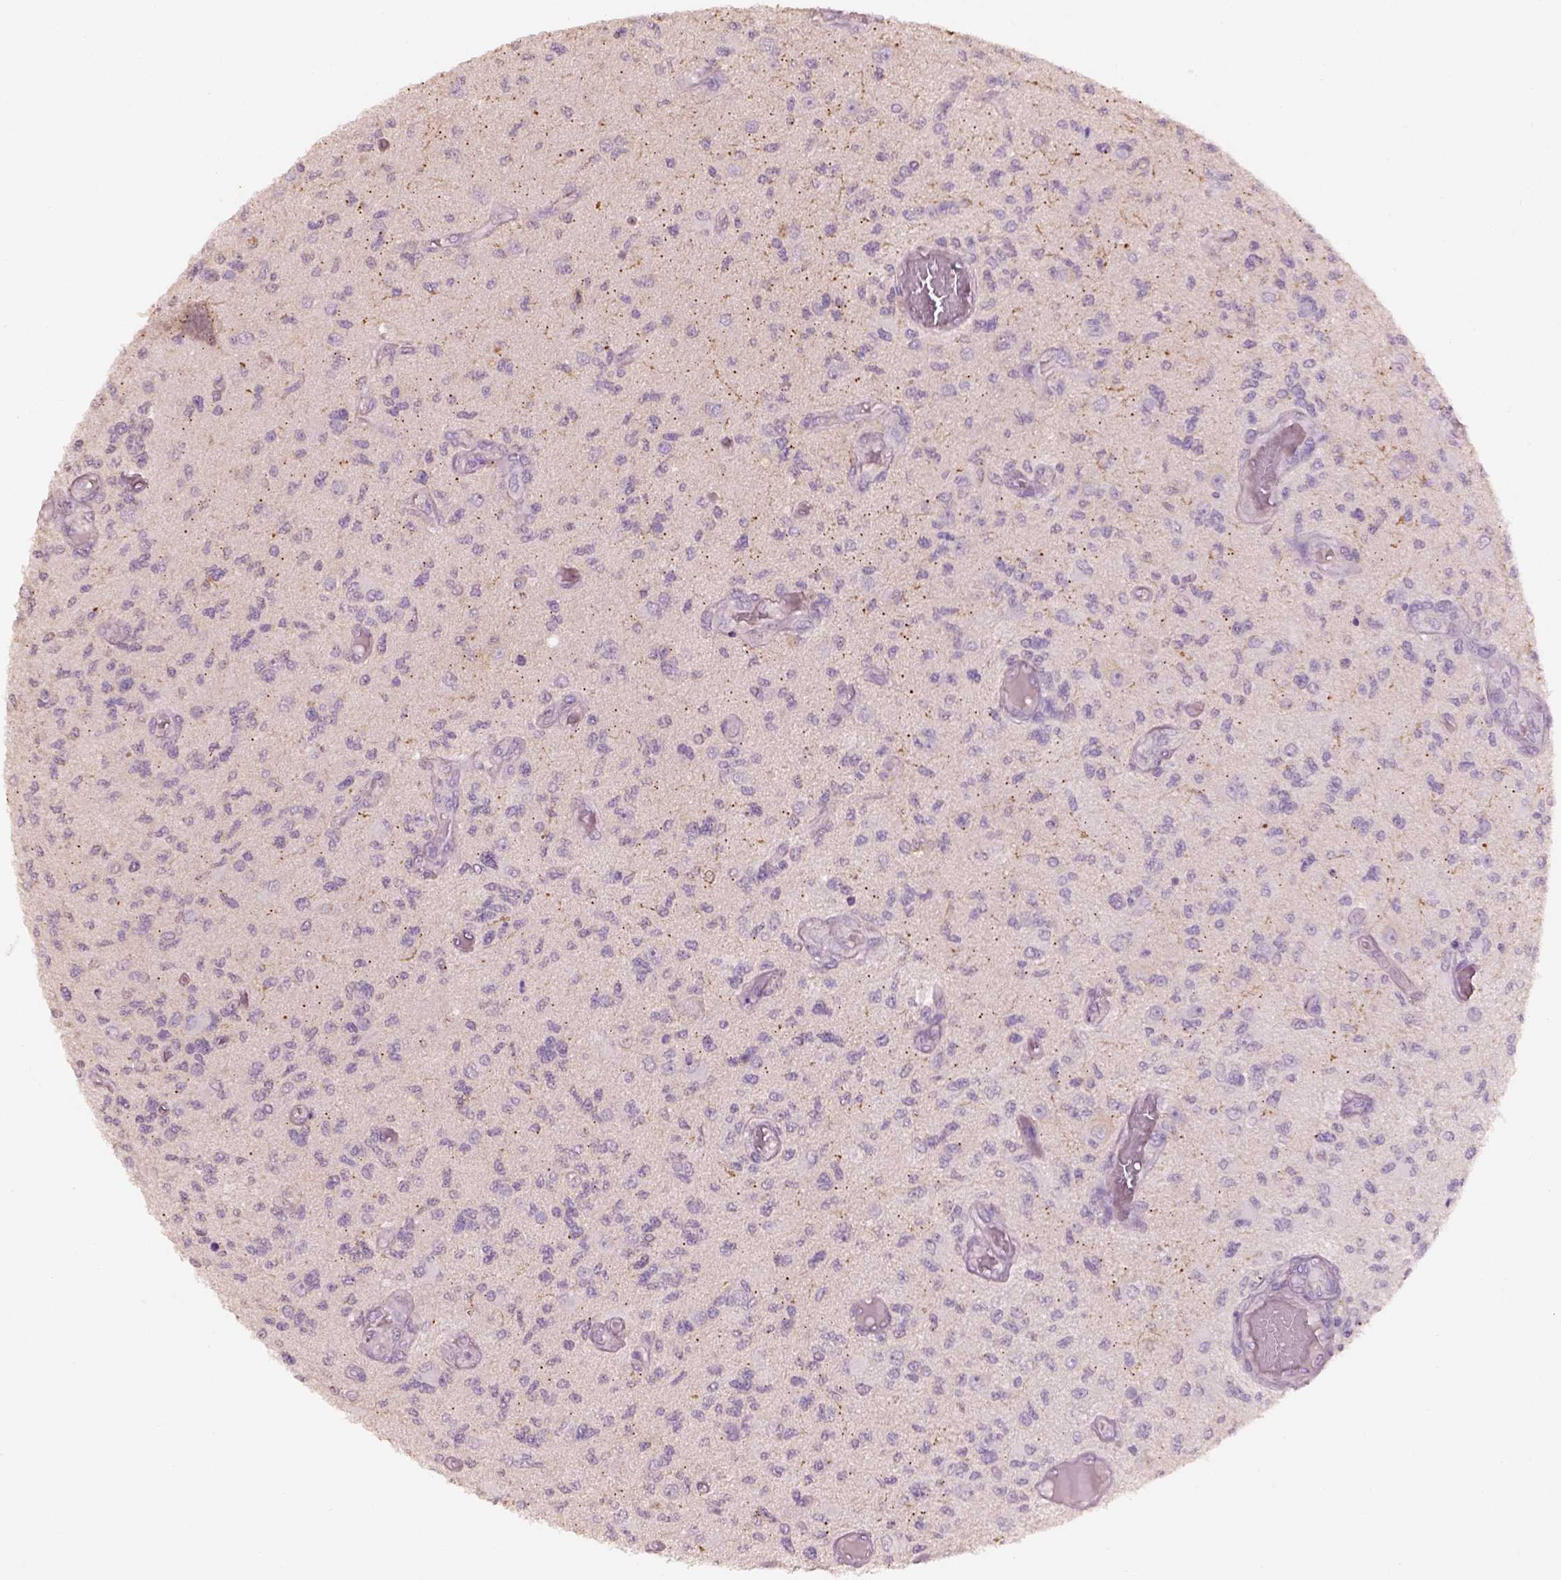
{"staining": {"intensity": "negative", "quantity": "none", "location": "none"}, "tissue": "glioma", "cell_type": "Tumor cells", "image_type": "cancer", "snomed": [{"axis": "morphology", "description": "Glioma, malignant, High grade"}, {"axis": "topography", "description": "Brain"}], "caption": "A photomicrograph of glioma stained for a protein exhibits no brown staining in tumor cells.", "gene": "KCNIP3", "patient": {"sex": "female", "age": 63}}